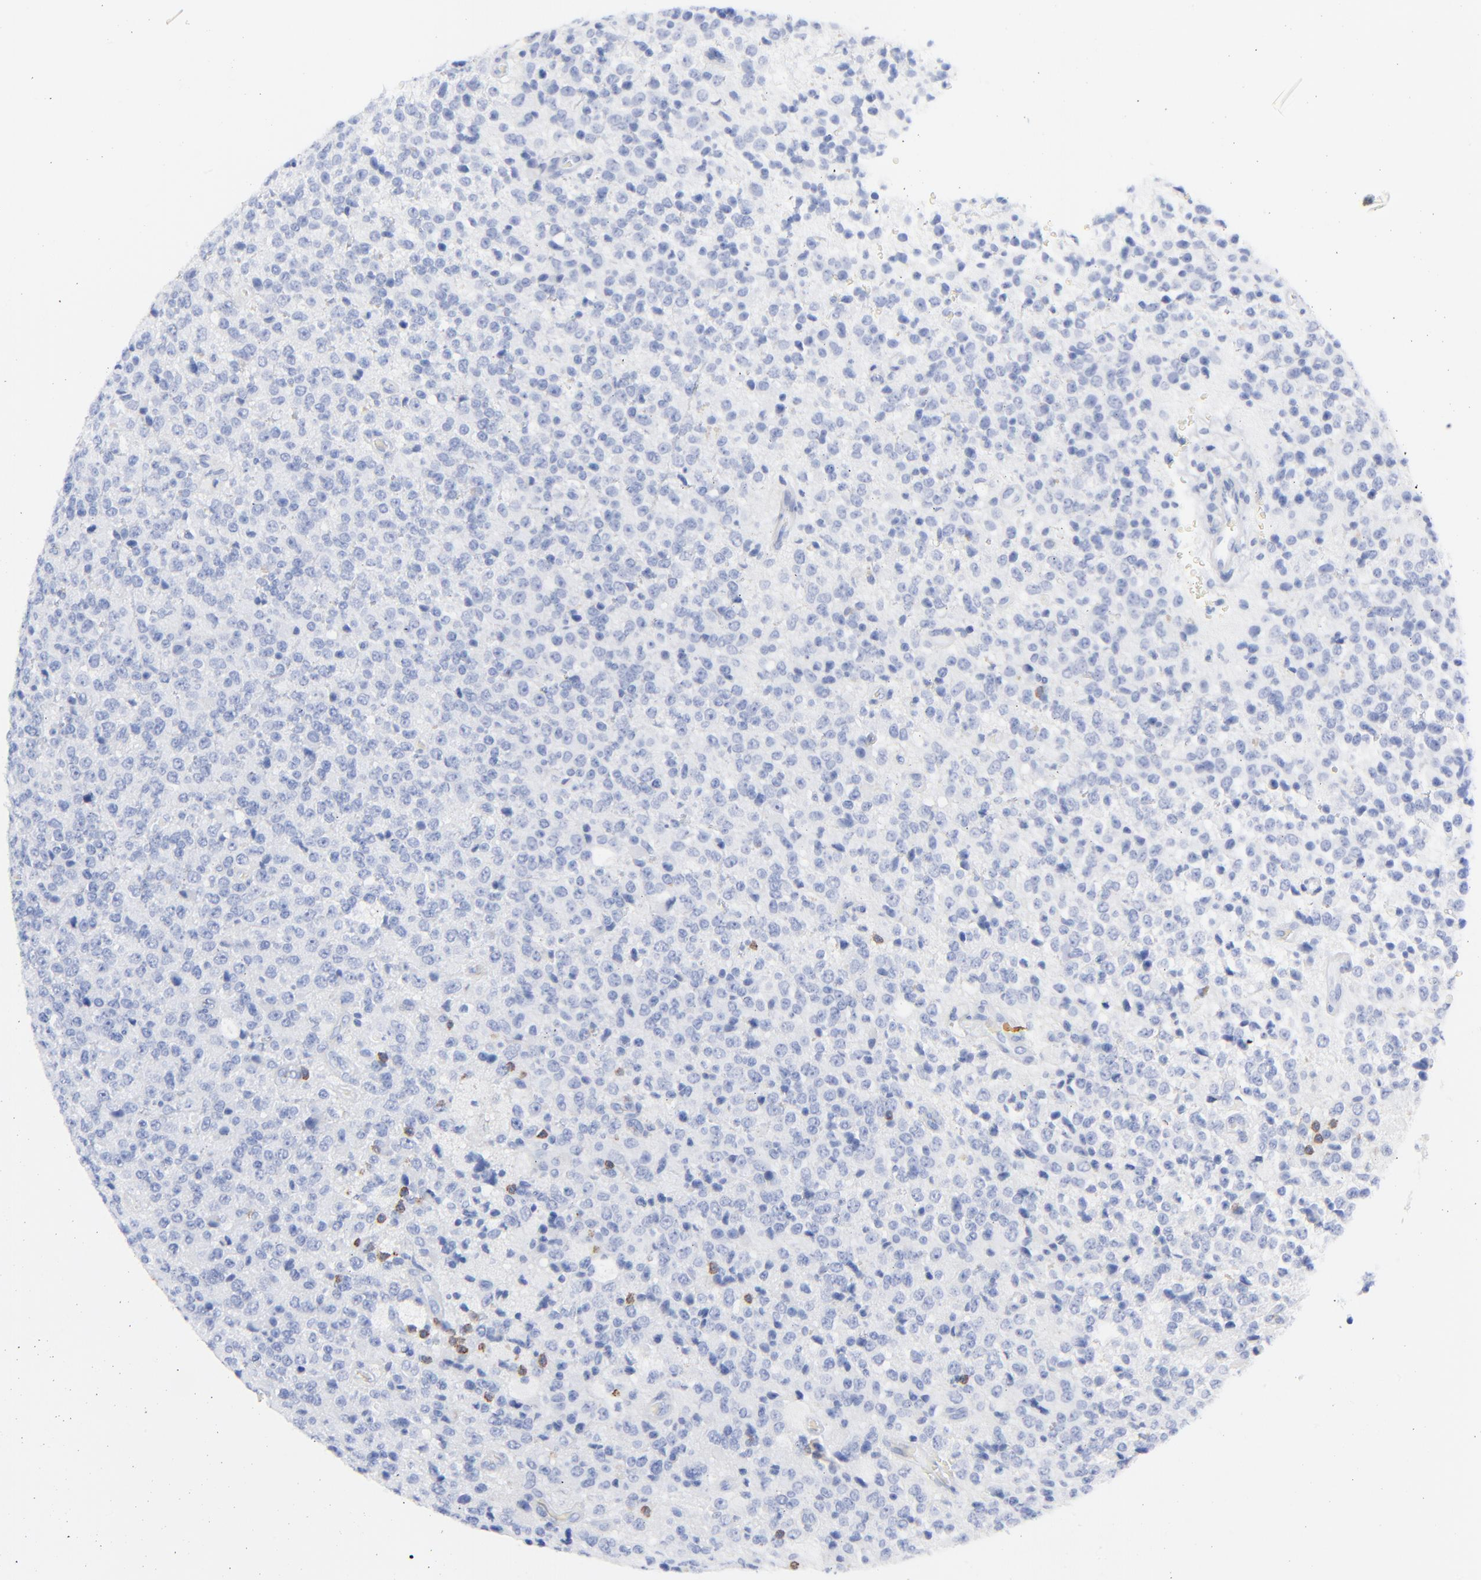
{"staining": {"intensity": "negative", "quantity": "none", "location": "none"}, "tissue": "glioma", "cell_type": "Tumor cells", "image_type": "cancer", "snomed": [{"axis": "morphology", "description": "Glioma, malignant, High grade"}, {"axis": "topography", "description": "pancreas cauda"}], "caption": "Human high-grade glioma (malignant) stained for a protein using immunohistochemistry (IHC) demonstrates no positivity in tumor cells.", "gene": "LCK", "patient": {"sex": "male", "age": 60}}